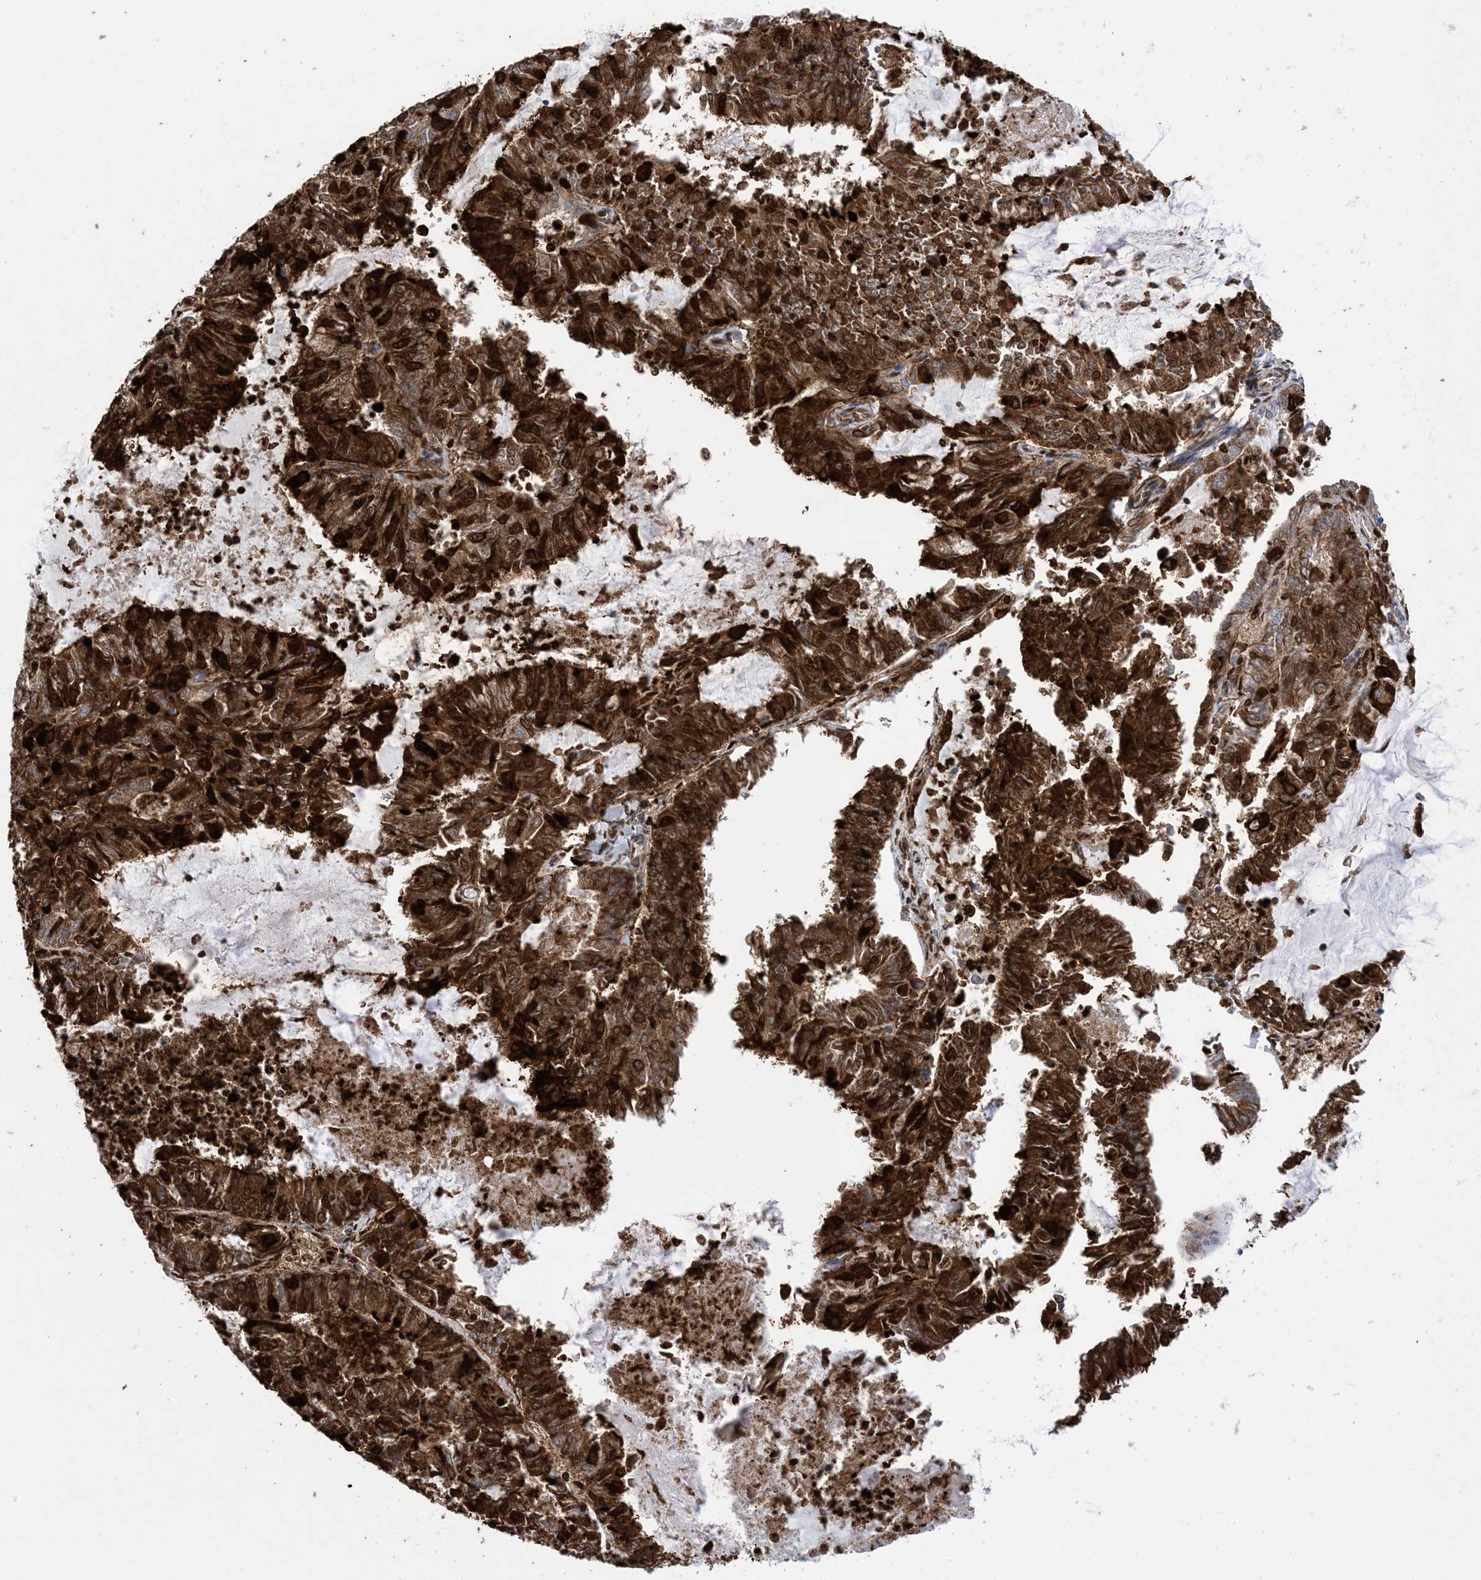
{"staining": {"intensity": "strong", "quantity": ">75%", "location": "cytoplasmic/membranous,nuclear"}, "tissue": "endometrial cancer", "cell_type": "Tumor cells", "image_type": "cancer", "snomed": [{"axis": "morphology", "description": "Adenocarcinoma, NOS"}, {"axis": "topography", "description": "Endometrium"}], "caption": "Protein staining of endometrial adenocarcinoma tissue demonstrates strong cytoplasmic/membranous and nuclear staining in approximately >75% of tumor cells.", "gene": "ANXA1", "patient": {"sex": "female", "age": 57}}